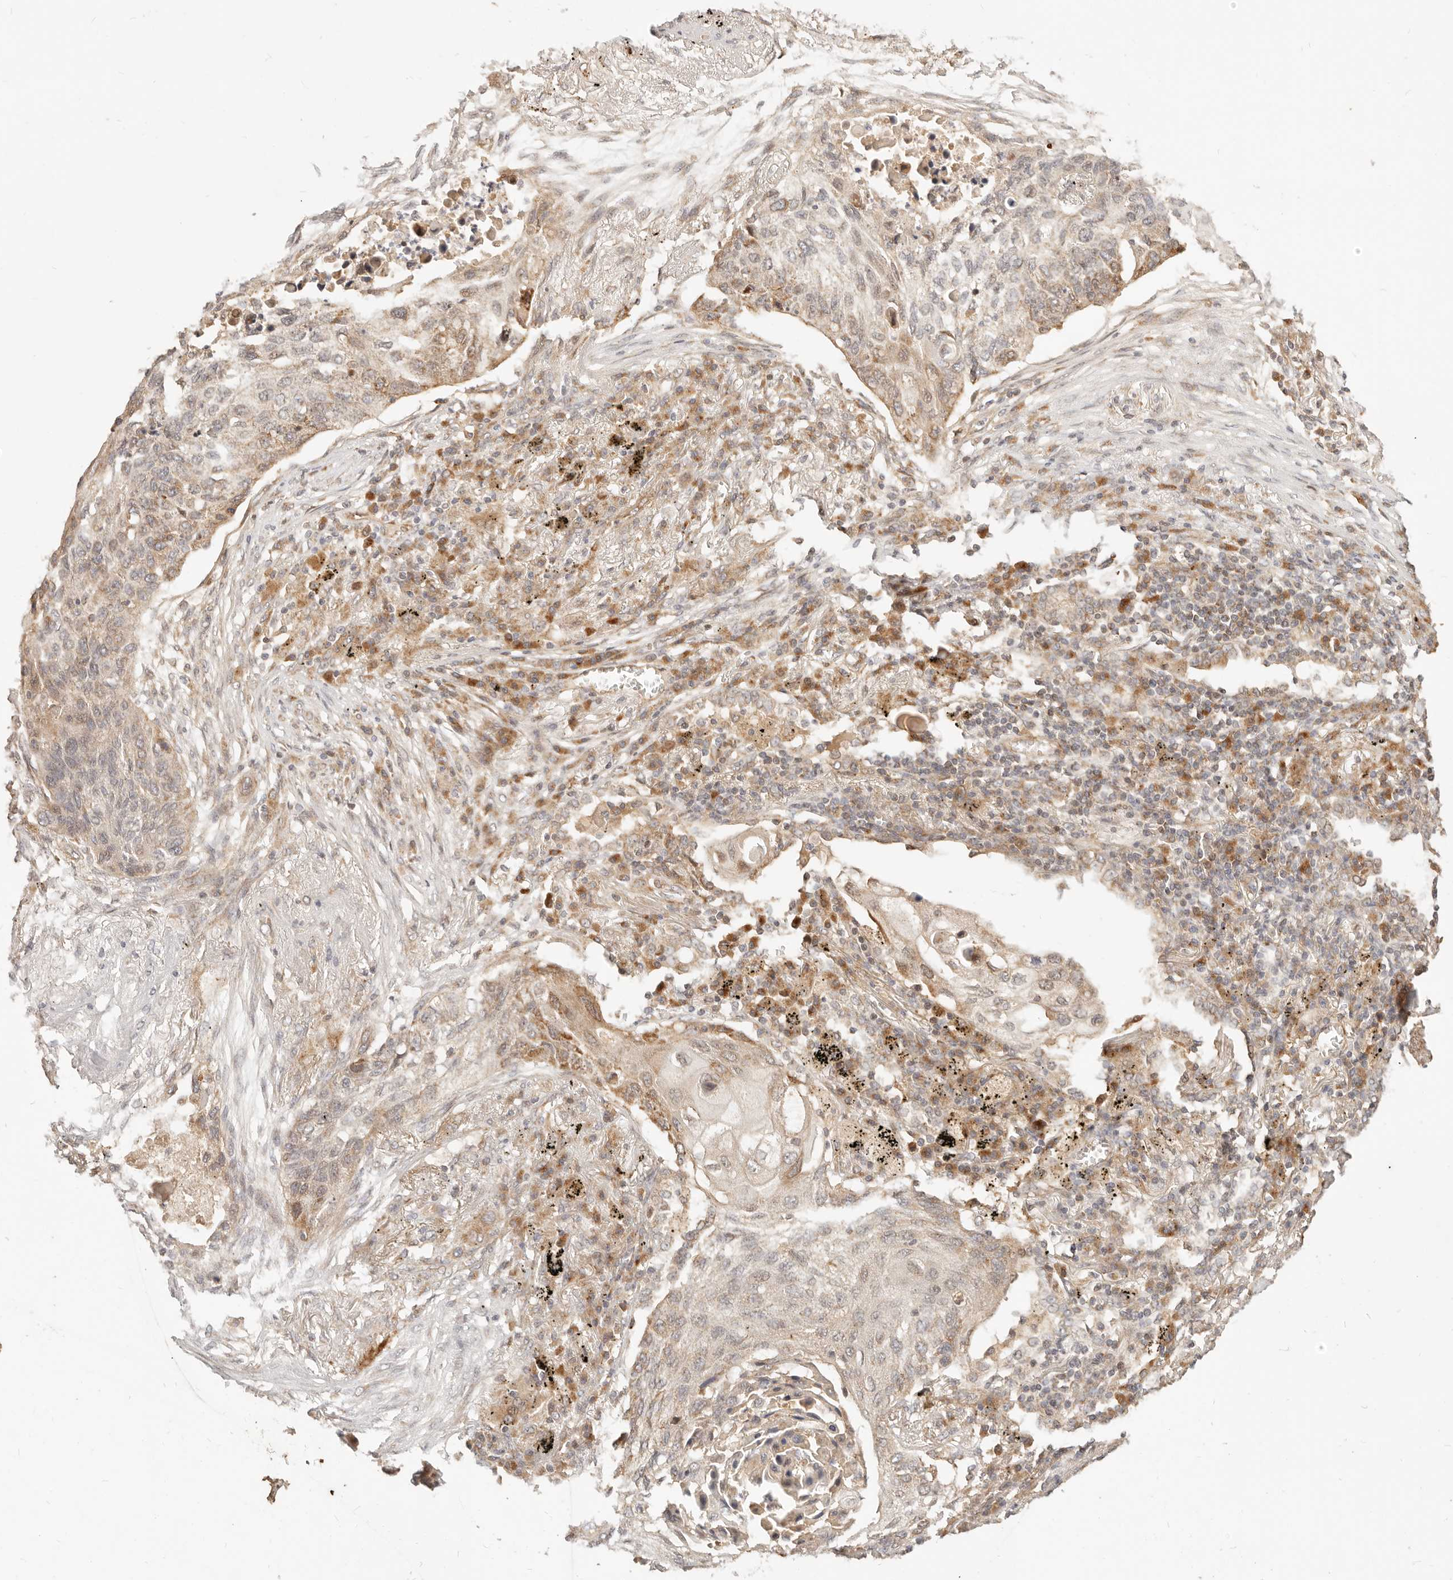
{"staining": {"intensity": "moderate", "quantity": ">75%", "location": "cytoplasmic/membranous"}, "tissue": "lung cancer", "cell_type": "Tumor cells", "image_type": "cancer", "snomed": [{"axis": "morphology", "description": "Squamous cell carcinoma, NOS"}, {"axis": "topography", "description": "Lung"}], "caption": "Tumor cells exhibit medium levels of moderate cytoplasmic/membranous positivity in about >75% of cells in human squamous cell carcinoma (lung). Ihc stains the protein in brown and the nuclei are stained blue.", "gene": "TIMM17A", "patient": {"sex": "female", "age": 63}}